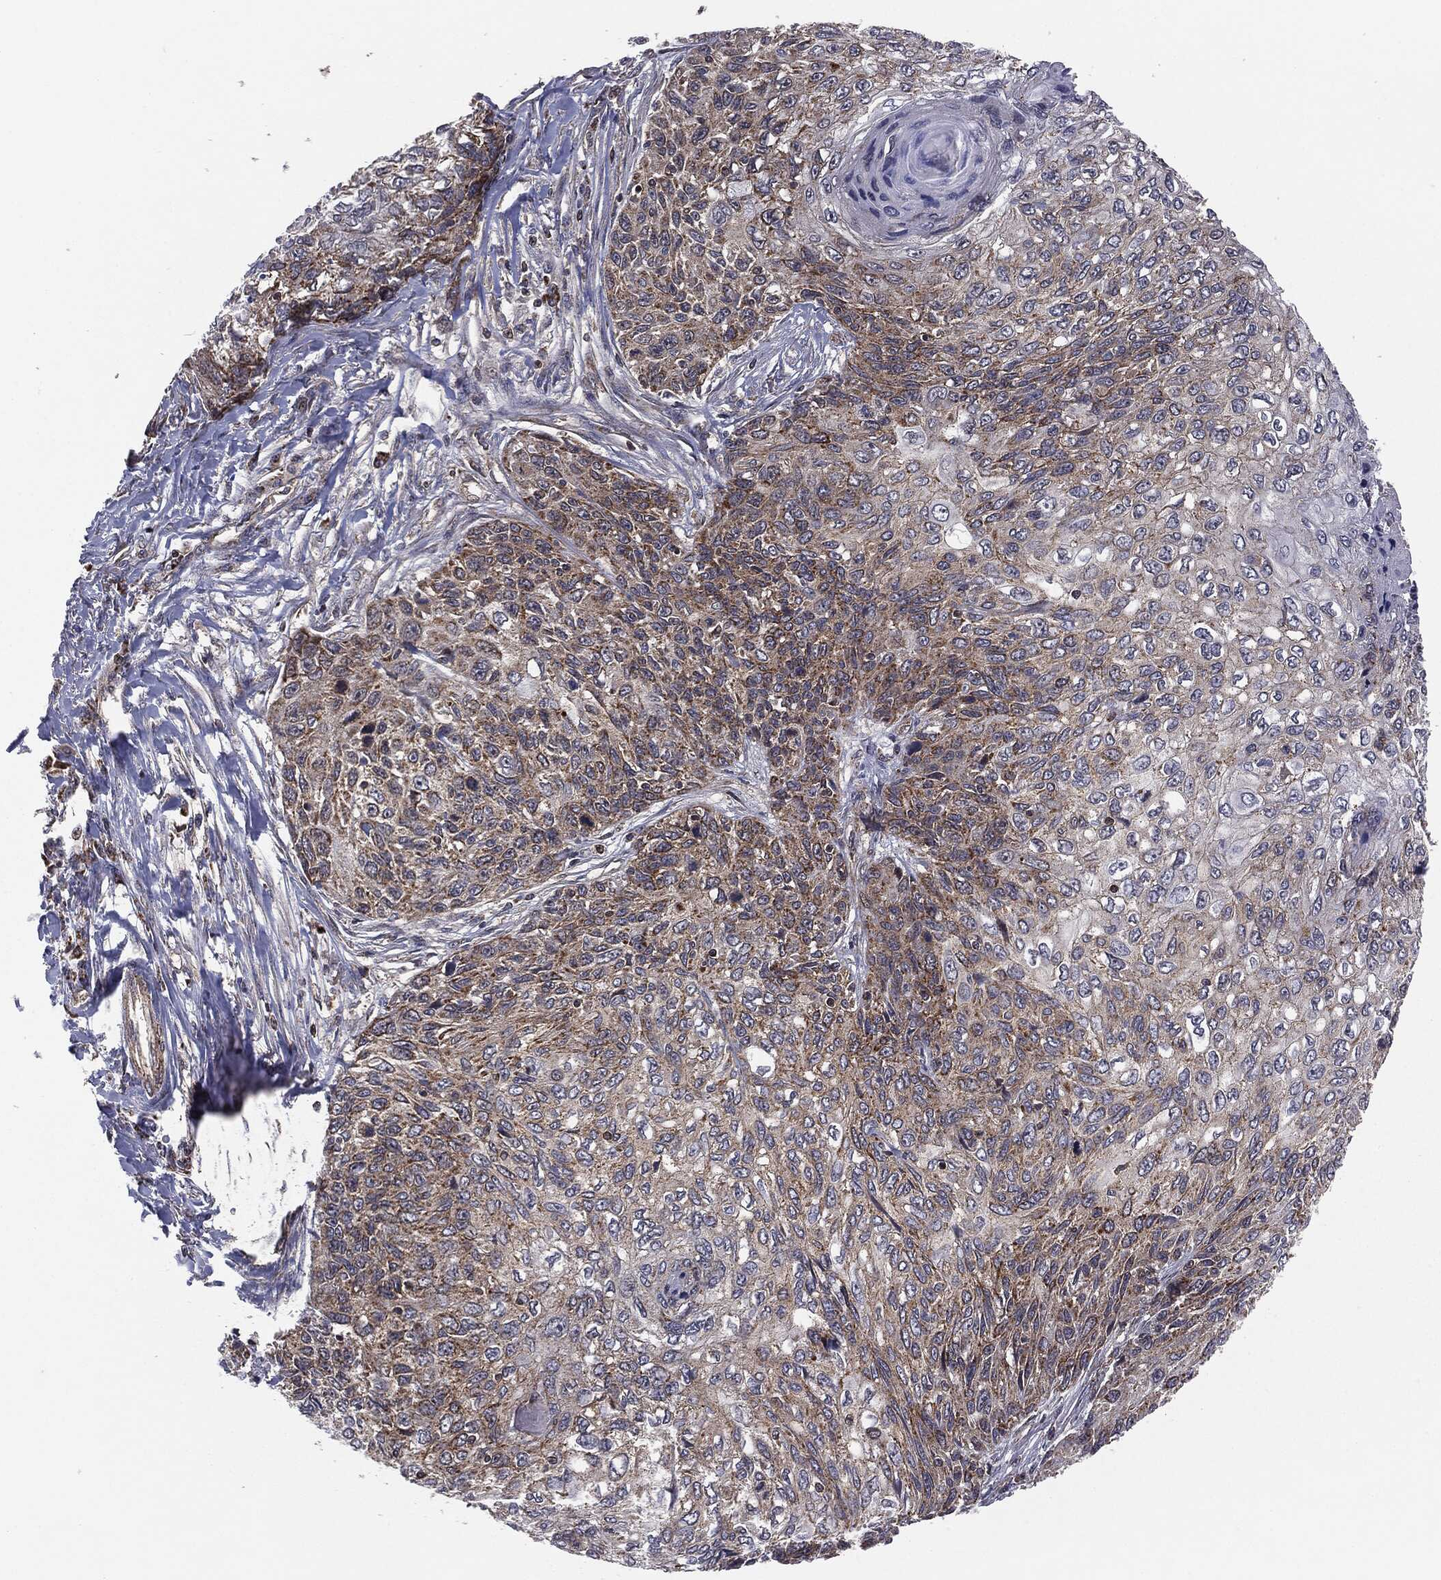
{"staining": {"intensity": "moderate", "quantity": "25%-75%", "location": "cytoplasmic/membranous"}, "tissue": "skin cancer", "cell_type": "Tumor cells", "image_type": "cancer", "snomed": [{"axis": "morphology", "description": "Squamous cell carcinoma, NOS"}, {"axis": "topography", "description": "Skin"}], "caption": "IHC image of neoplastic tissue: human skin cancer (squamous cell carcinoma) stained using immunohistochemistry displays medium levels of moderate protein expression localized specifically in the cytoplasmic/membranous of tumor cells, appearing as a cytoplasmic/membranous brown color.", "gene": "MTOR", "patient": {"sex": "male", "age": 92}}